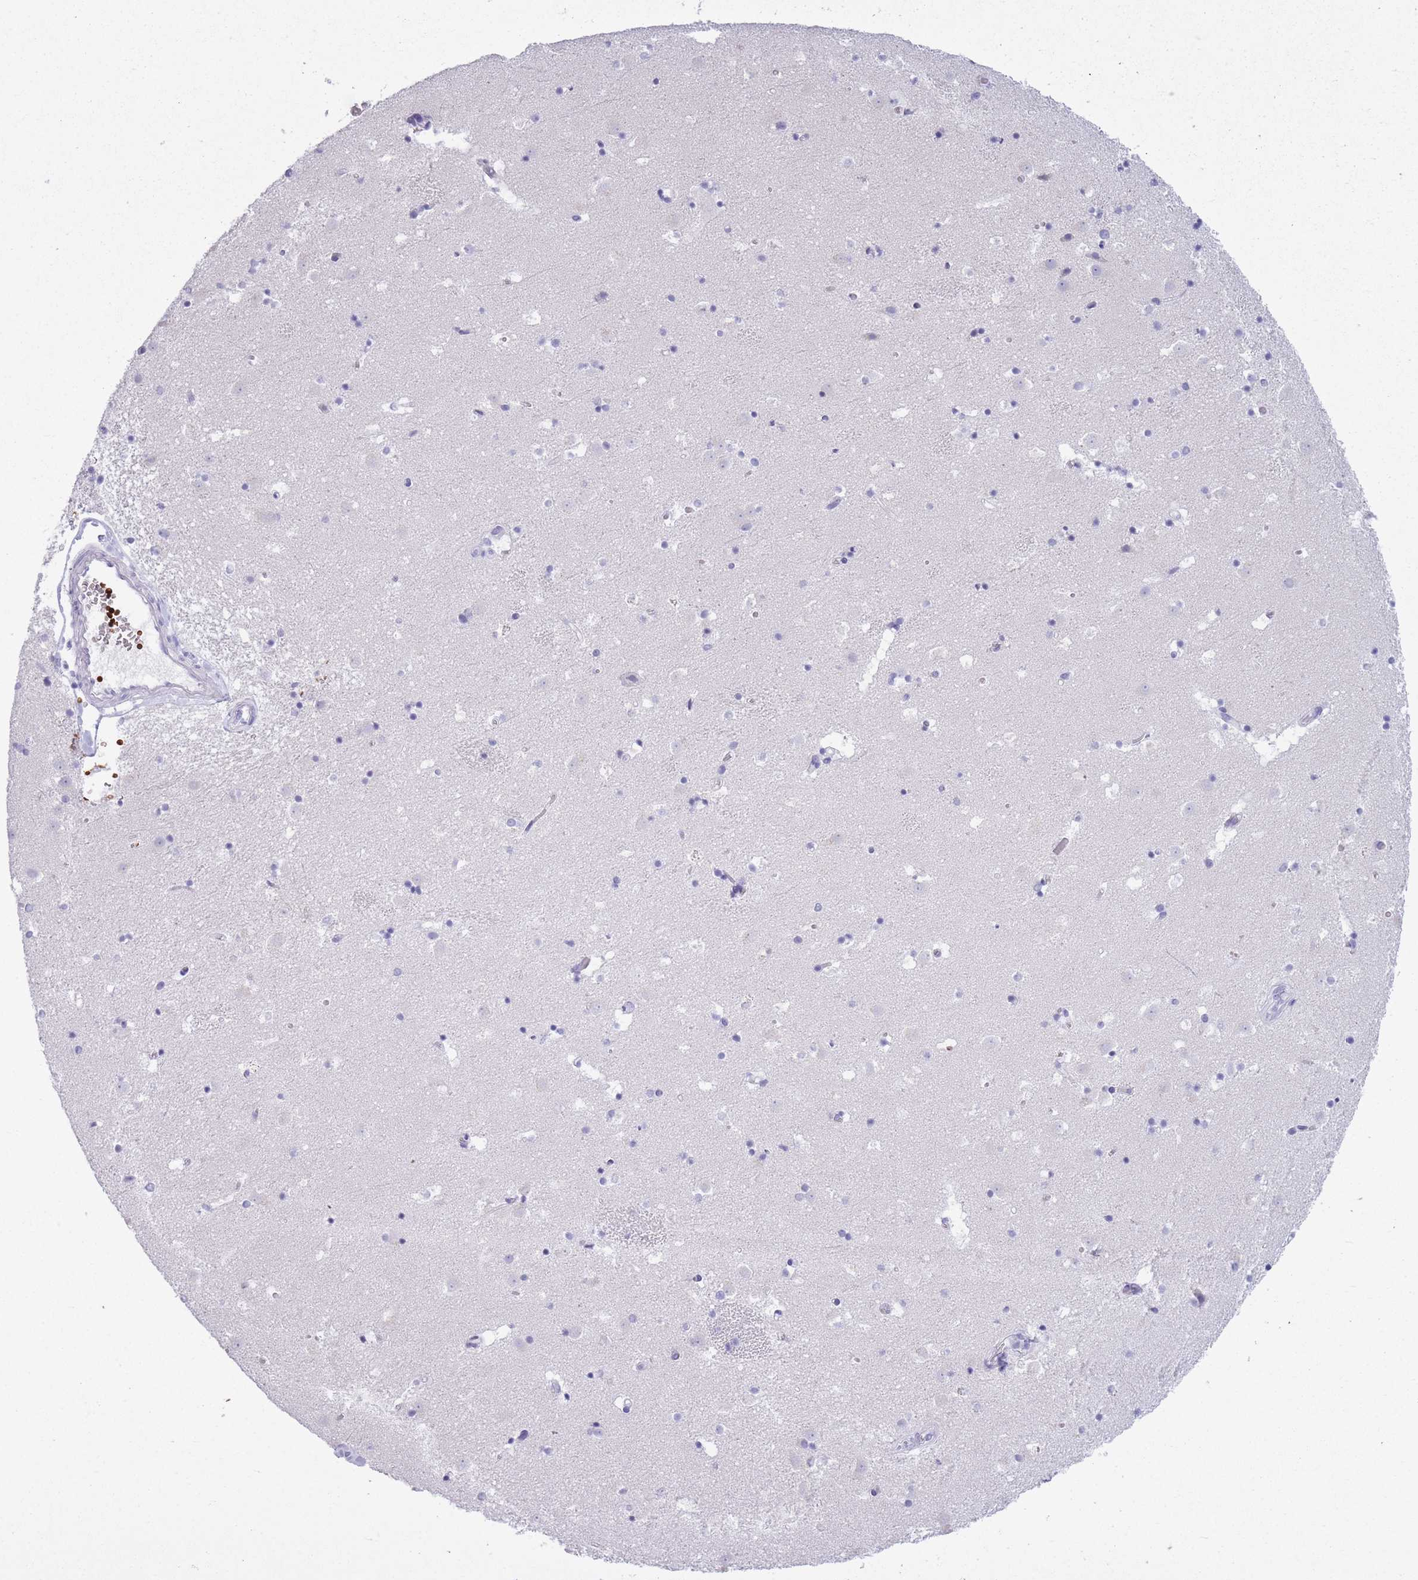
{"staining": {"intensity": "negative", "quantity": "none", "location": "none"}, "tissue": "caudate", "cell_type": "Glial cells", "image_type": "normal", "snomed": [{"axis": "morphology", "description": "Normal tissue, NOS"}, {"axis": "topography", "description": "Lateral ventricle wall"}], "caption": "Normal caudate was stained to show a protein in brown. There is no significant expression in glial cells.", "gene": "OR7C1", "patient": {"sex": "male", "age": 25}}